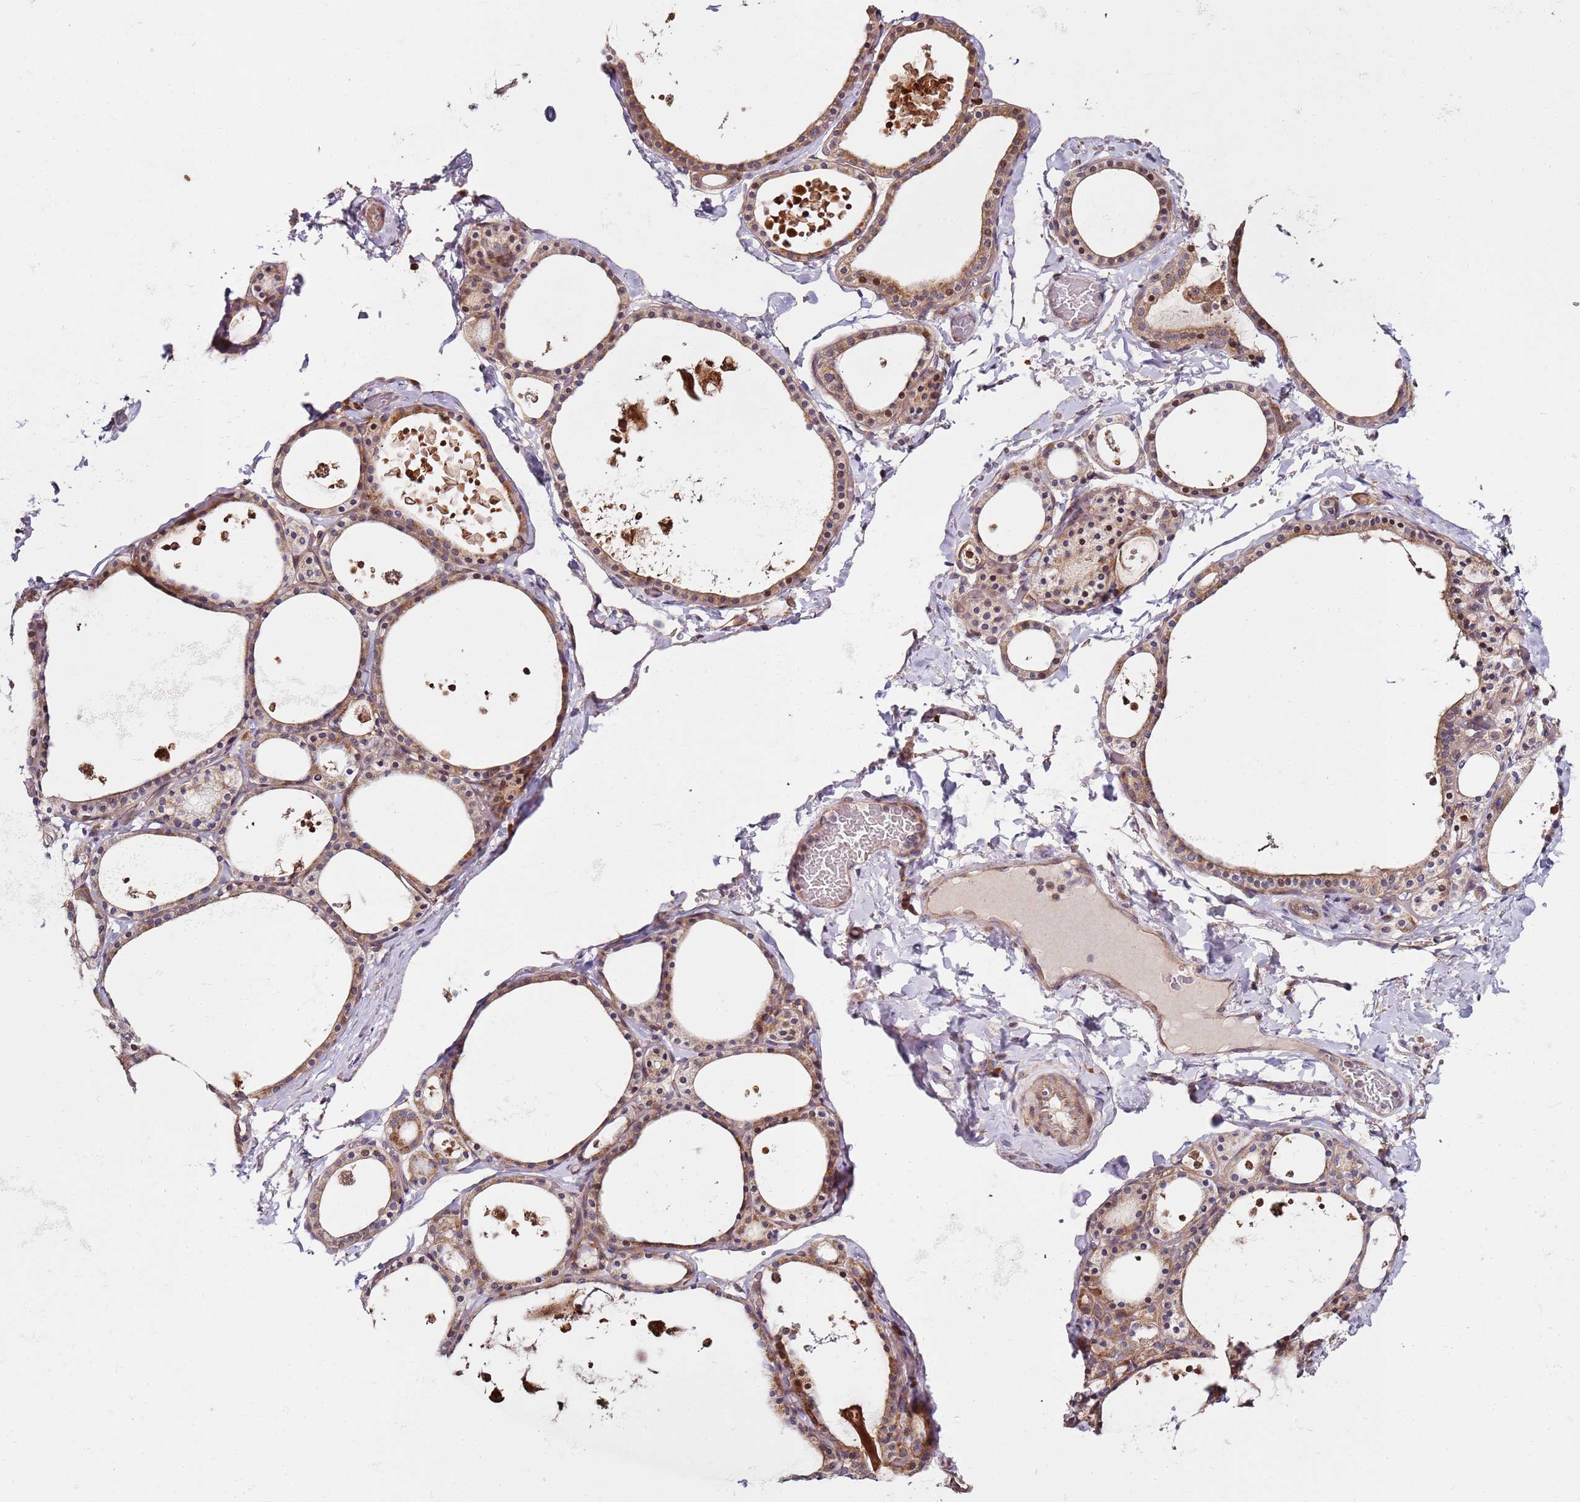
{"staining": {"intensity": "moderate", "quantity": ">75%", "location": "cytoplasmic/membranous"}, "tissue": "thyroid gland", "cell_type": "Glandular cells", "image_type": "normal", "snomed": [{"axis": "morphology", "description": "Normal tissue, NOS"}, {"axis": "topography", "description": "Thyroid gland"}], "caption": "High-magnification brightfield microscopy of normal thyroid gland stained with DAB (3,3'-diaminobenzidine) (brown) and counterstained with hematoxylin (blue). glandular cells exhibit moderate cytoplasmic/membranous staining is present in approximately>75% of cells.", "gene": "RPS3A", "patient": {"sex": "male", "age": 56}}